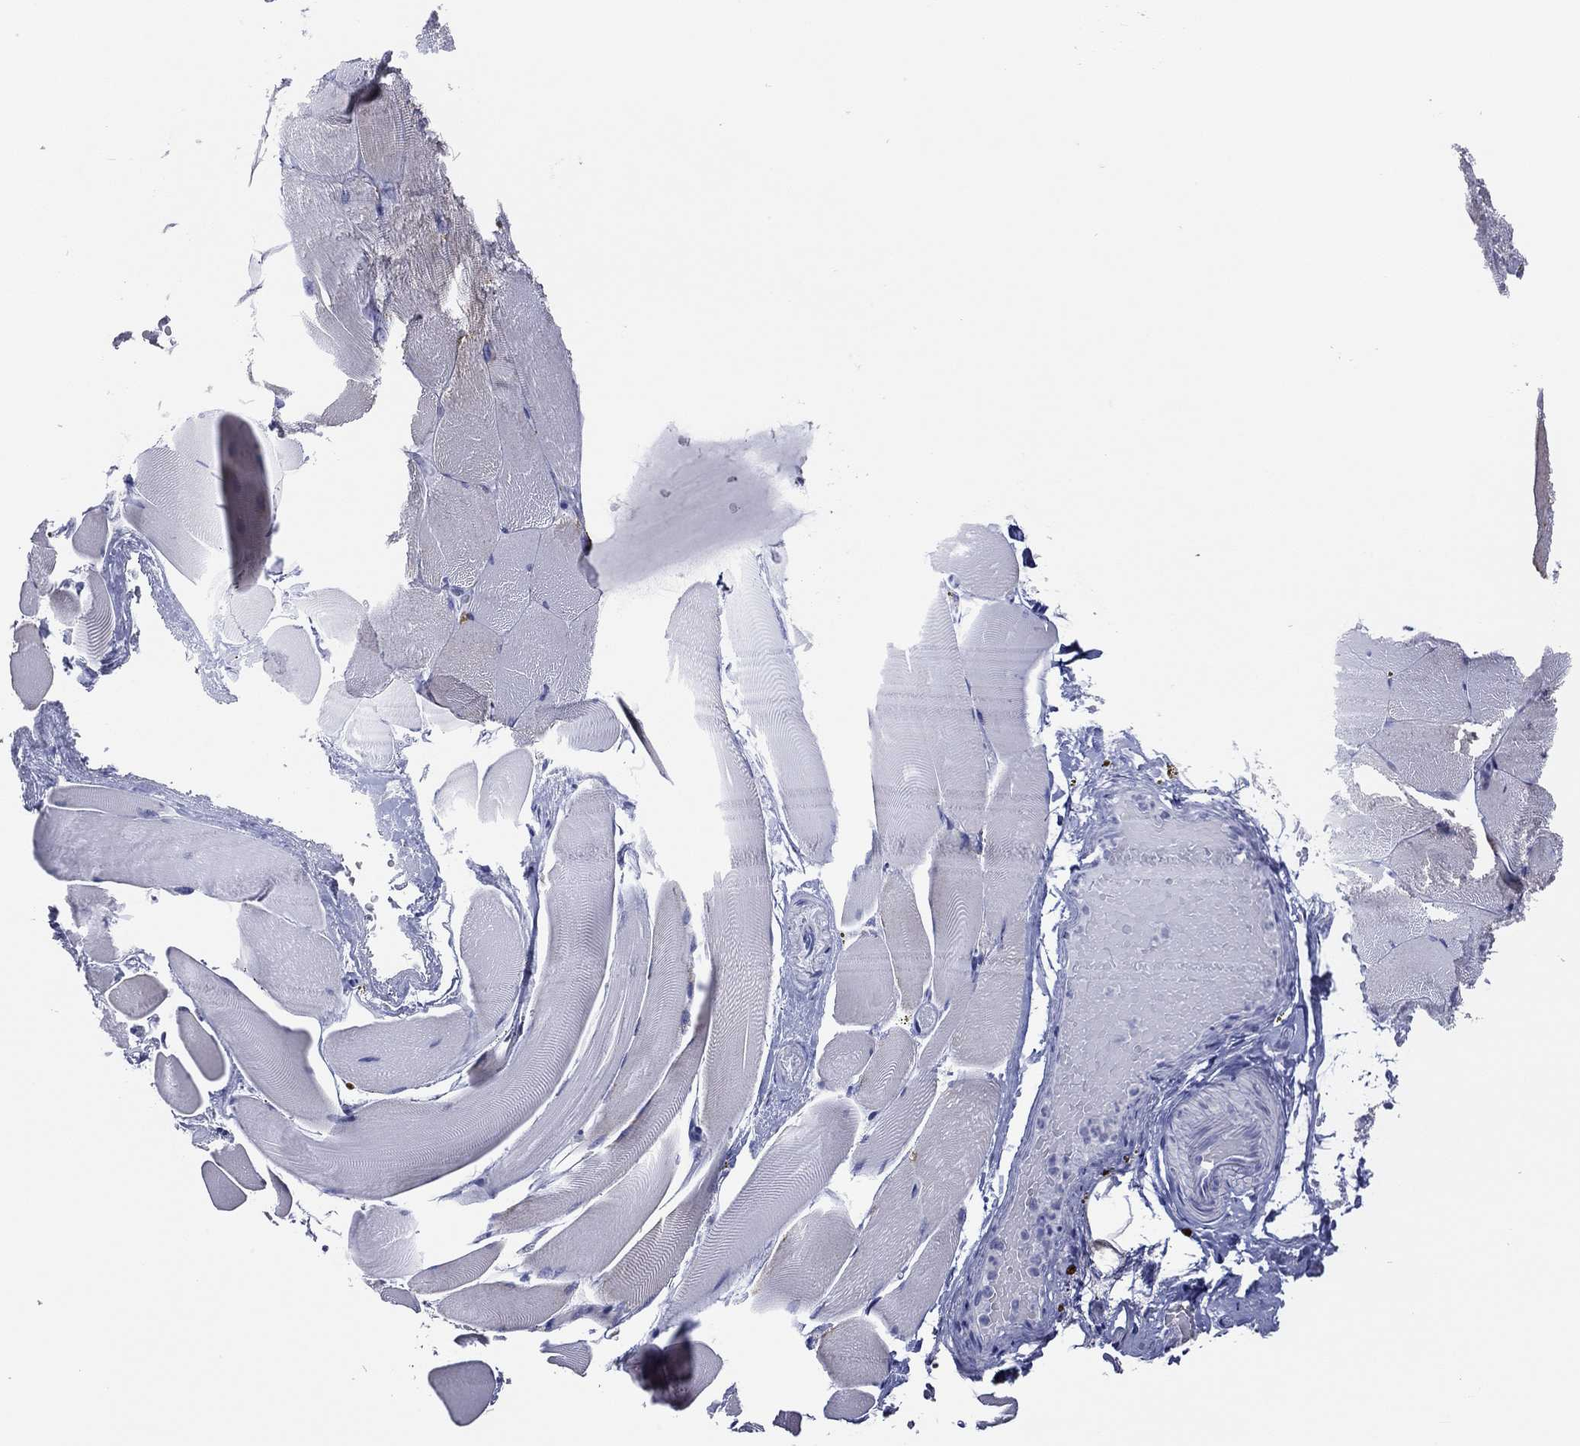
{"staining": {"intensity": "negative", "quantity": "none", "location": "none"}, "tissue": "skeletal muscle", "cell_type": "Myocytes", "image_type": "normal", "snomed": [{"axis": "morphology", "description": "Normal tissue, NOS"}, {"axis": "topography", "description": "Skeletal muscle"}], "caption": "The photomicrograph displays no significant staining in myocytes of skeletal muscle. Brightfield microscopy of immunohistochemistry stained with DAB (brown) and hematoxylin (blue), captured at high magnification.", "gene": "VSIG10", "patient": {"sex": "female", "age": 37}}